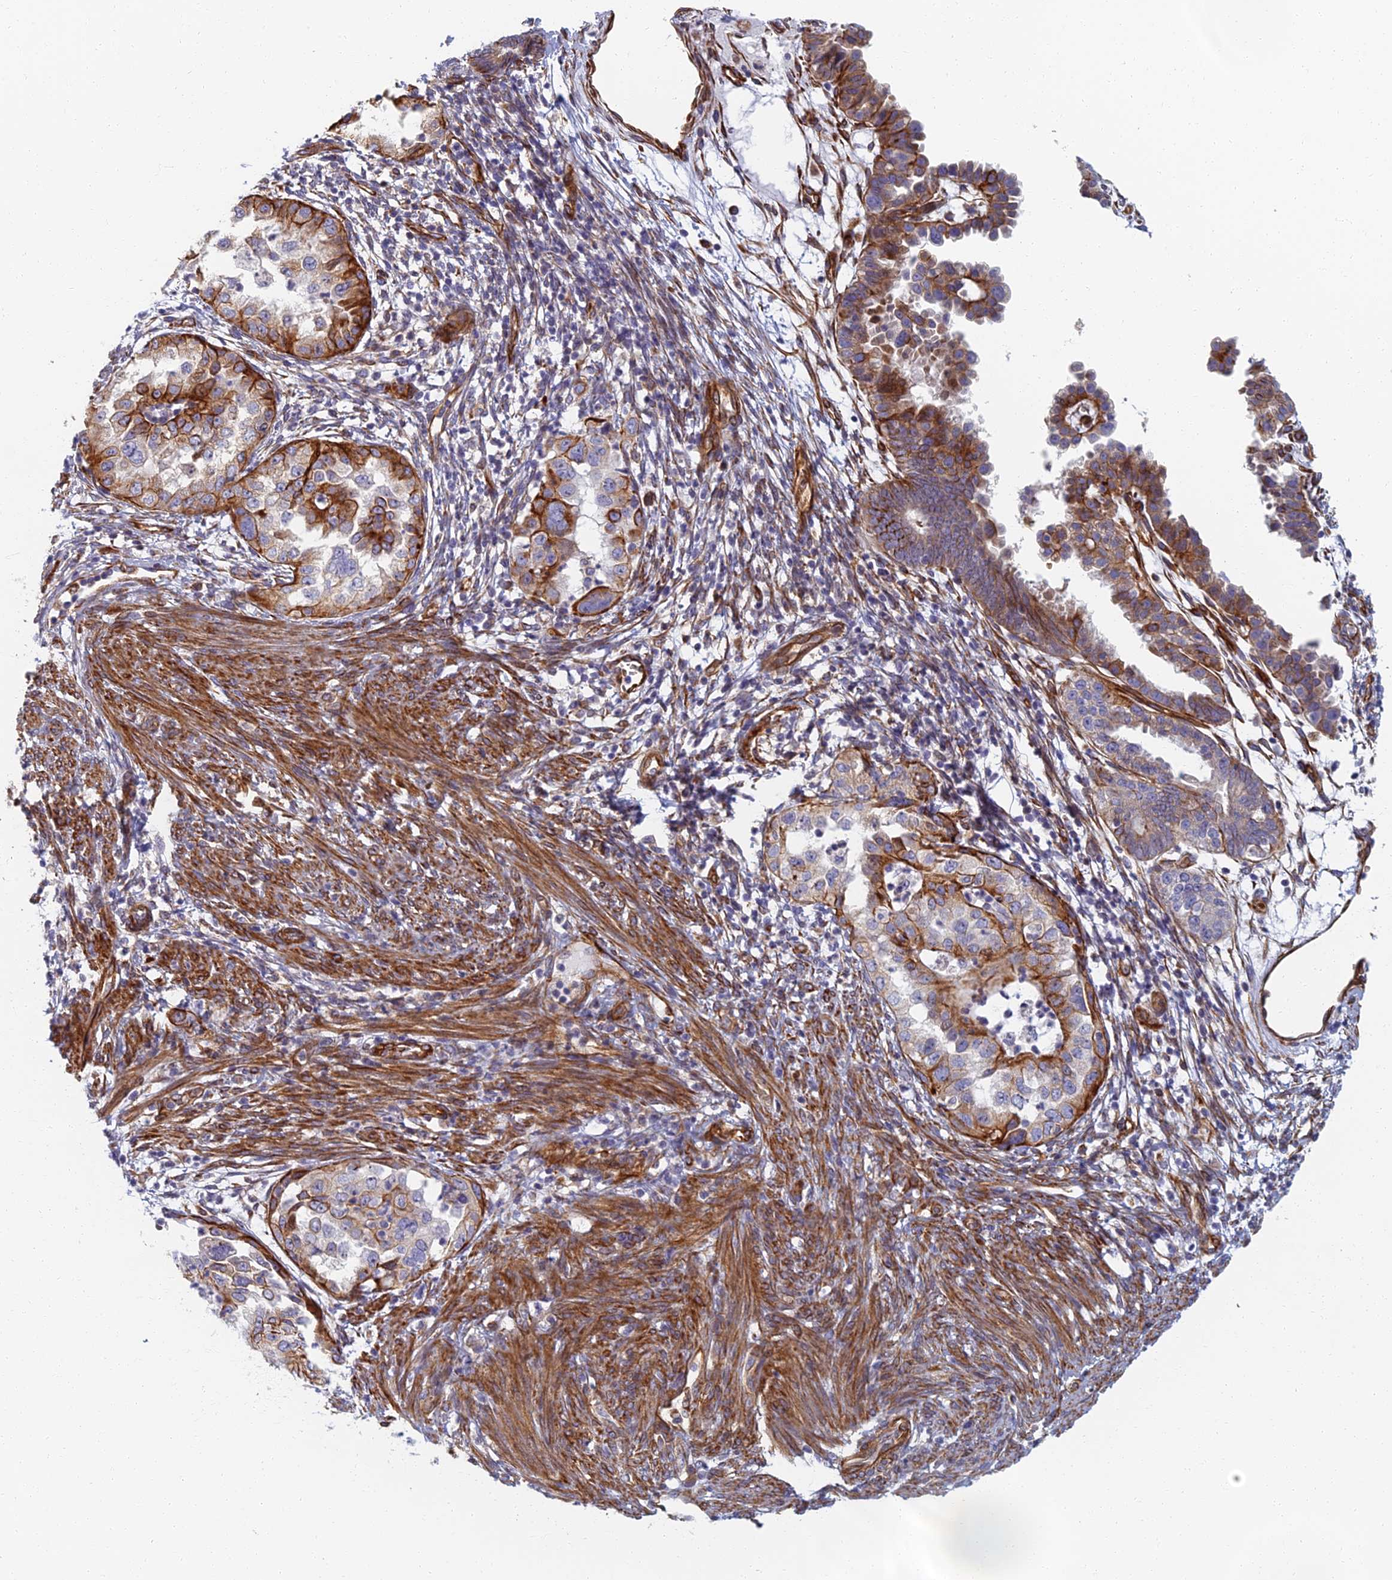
{"staining": {"intensity": "strong", "quantity": "<25%", "location": "cytoplasmic/membranous"}, "tissue": "endometrial cancer", "cell_type": "Tumor cells", "image_type": "cancer", "snomed": [{"axis": "morphology", "description": "Adenocarcinoma, NOS"}, {"axis": "topography", "description": "Endometrium"}], "caption": "Immunohistochemical staining of adenocarcinoma (endometrial) displays medium levels of strong cytoplasmic/membranous protein positivity in approximately <25% of tumor cells. The protein is shown in brown color, while the nuclei are stained blue.", "gene": "ABCB10", "patient": {"sex": "female", "age": 85}}